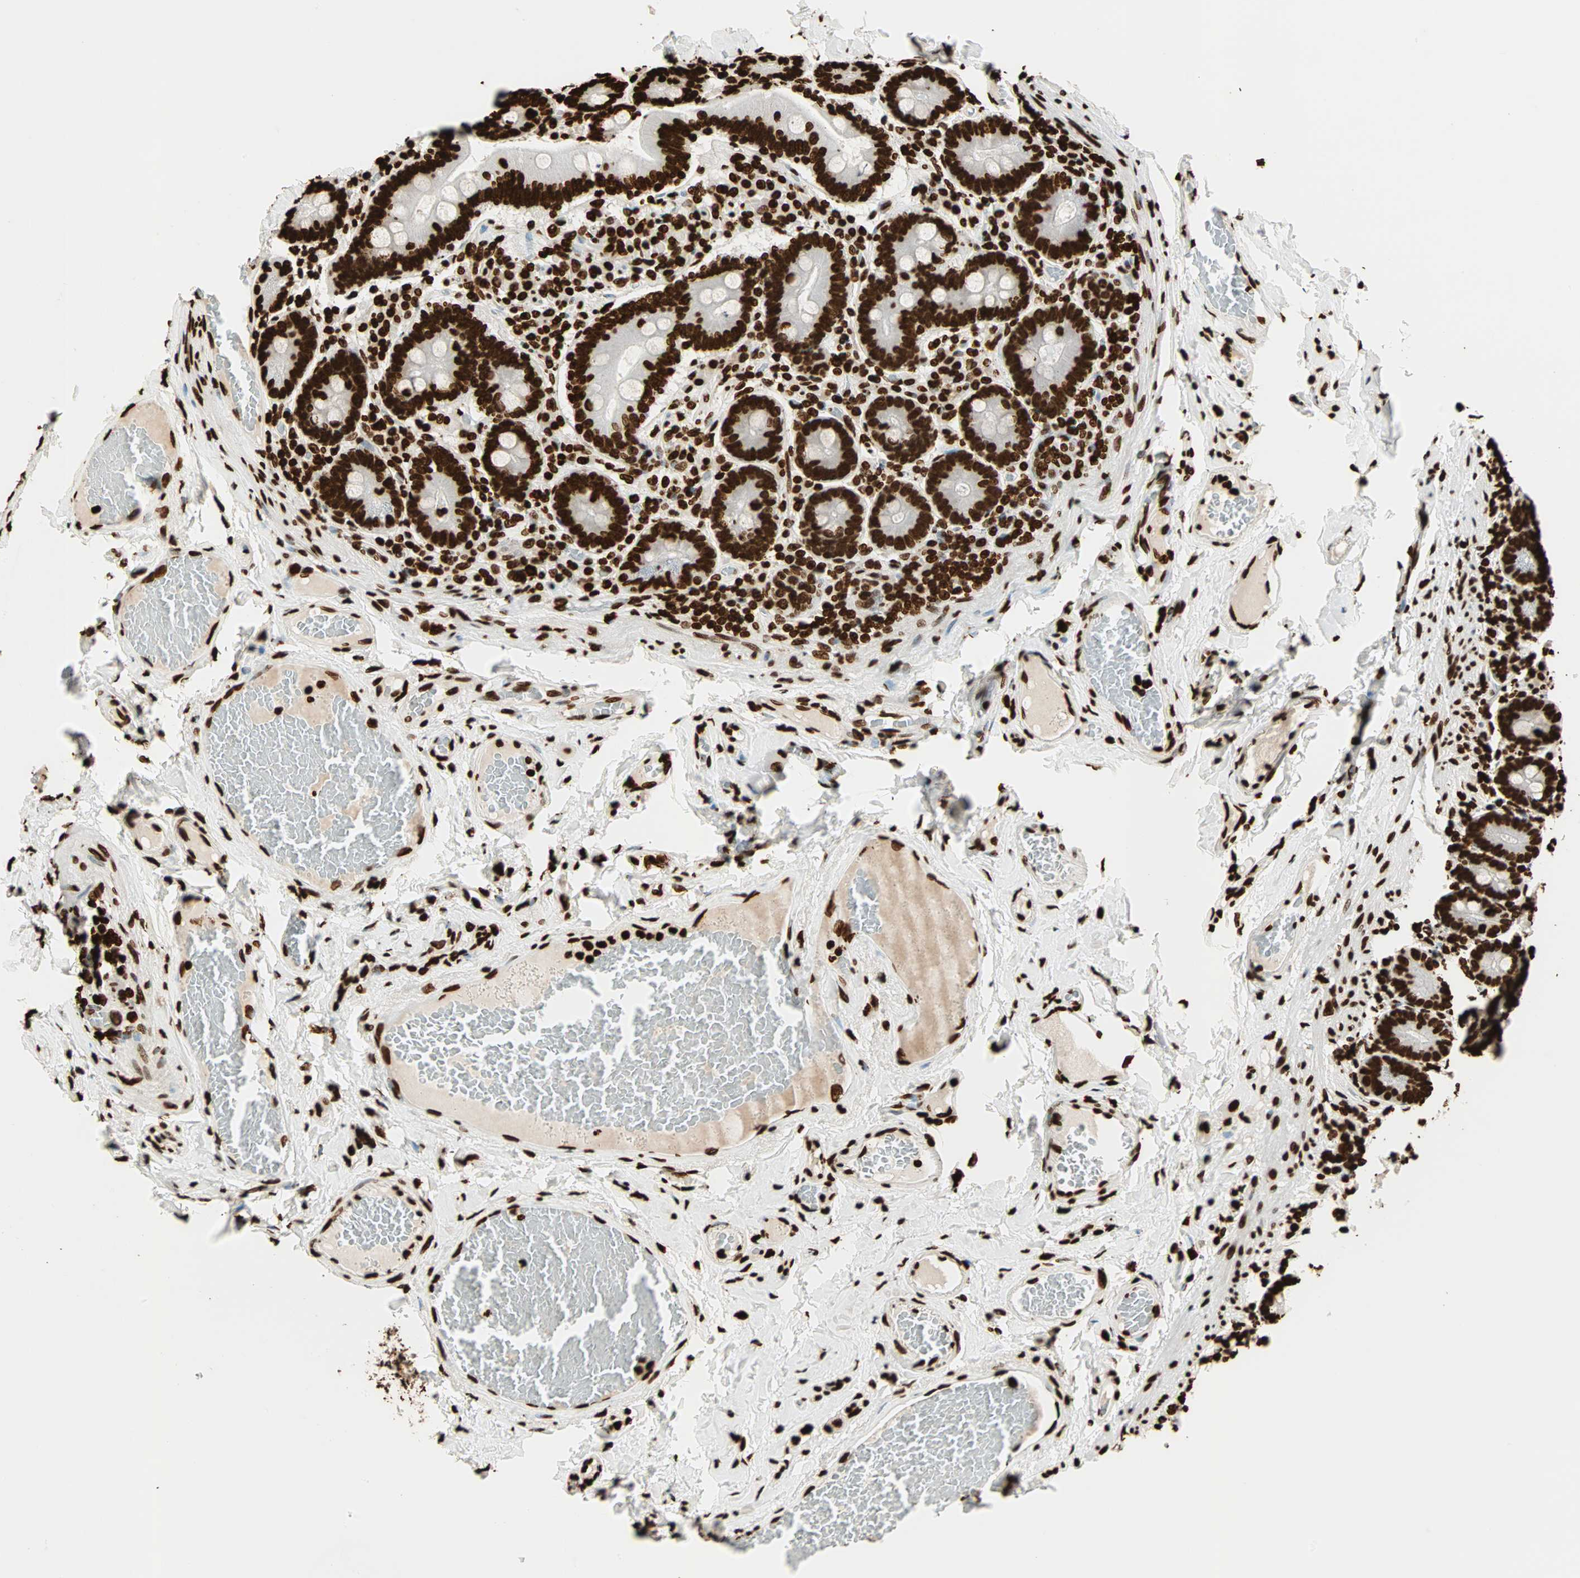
{"staining": {"intensity": "strong", "quantity": ">75%", "location": "nuclear"}, "tissue": "duodenum", "cell_type": "Glandular cells", "image_type": "normal", "snomed": [{"axis": "morphology", "description": "Normal tissue, NOS"}, {"axis": "topography", "description": "Duodenum"}], "caption": "Immunohistochemical staining of benign duodenum displays high levels of strong nuclear expression in approximately >75% of glandular cells. The staining was performed using DAB (3,3'-diaminobenzidine) to visualize the protein expression in brown, while the nuclei were stained in blue with hematoxylin (Magnification: 20x).", "gene": "GLI2", "patient": {"sex": "male", "age": 66}}